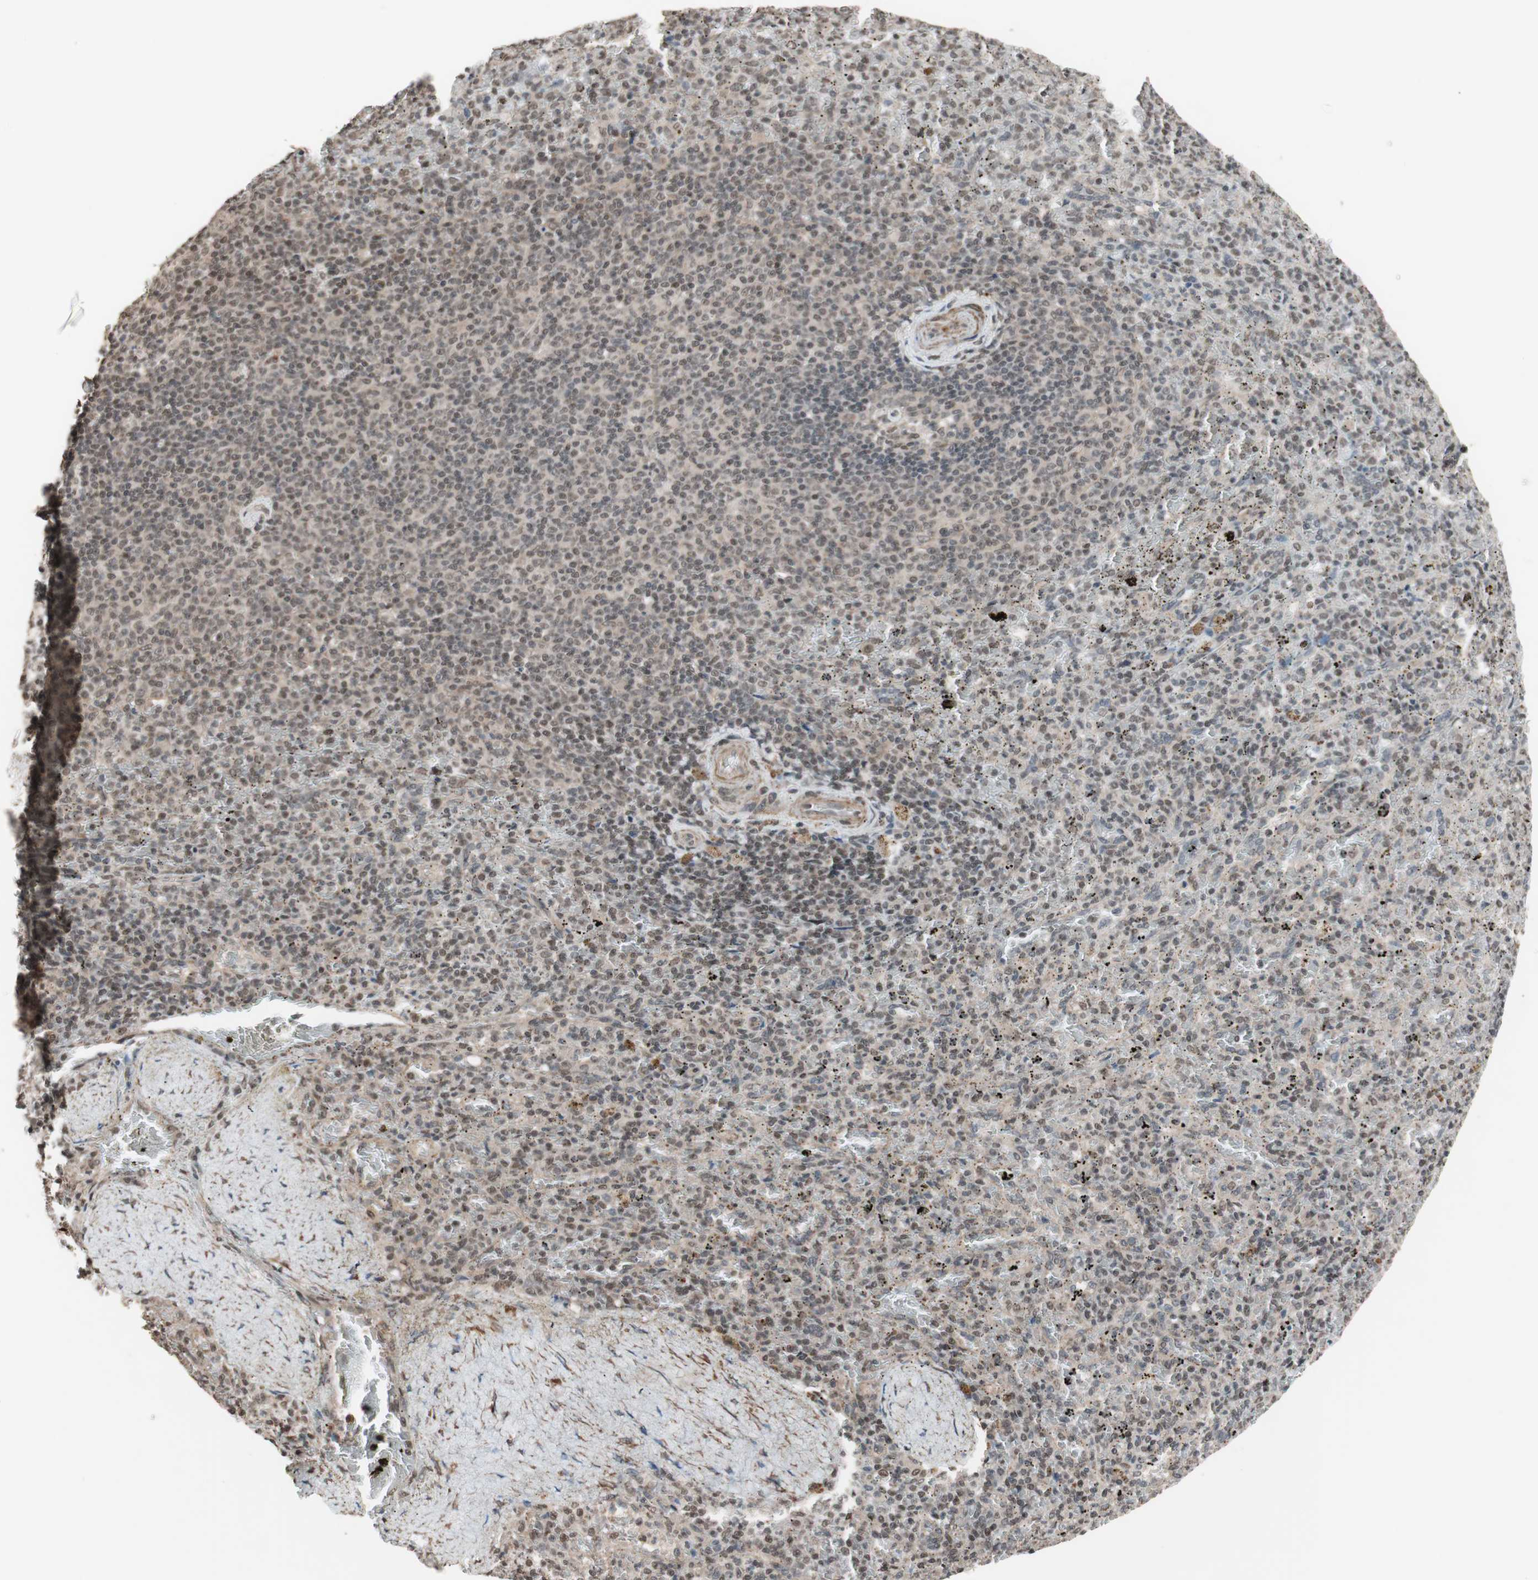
{"staining": {"intensity": "weak", "quantity": "<25%", "location": "nuclear"}, "tissue": "spleen", "cell_type": "Cells in red pulp", "image_type": "normal", "snomed": [{"axis": "morphology", "description": "Normal tissue, NOS"}, {"axis": "topography", "description": "Spleen"}], "caption": "Protein analysis of benign spleen shows no significant positivity in cells in red pulp.", "gene": "DRAP1", "patient": {"sex": "female", "age": 43}}